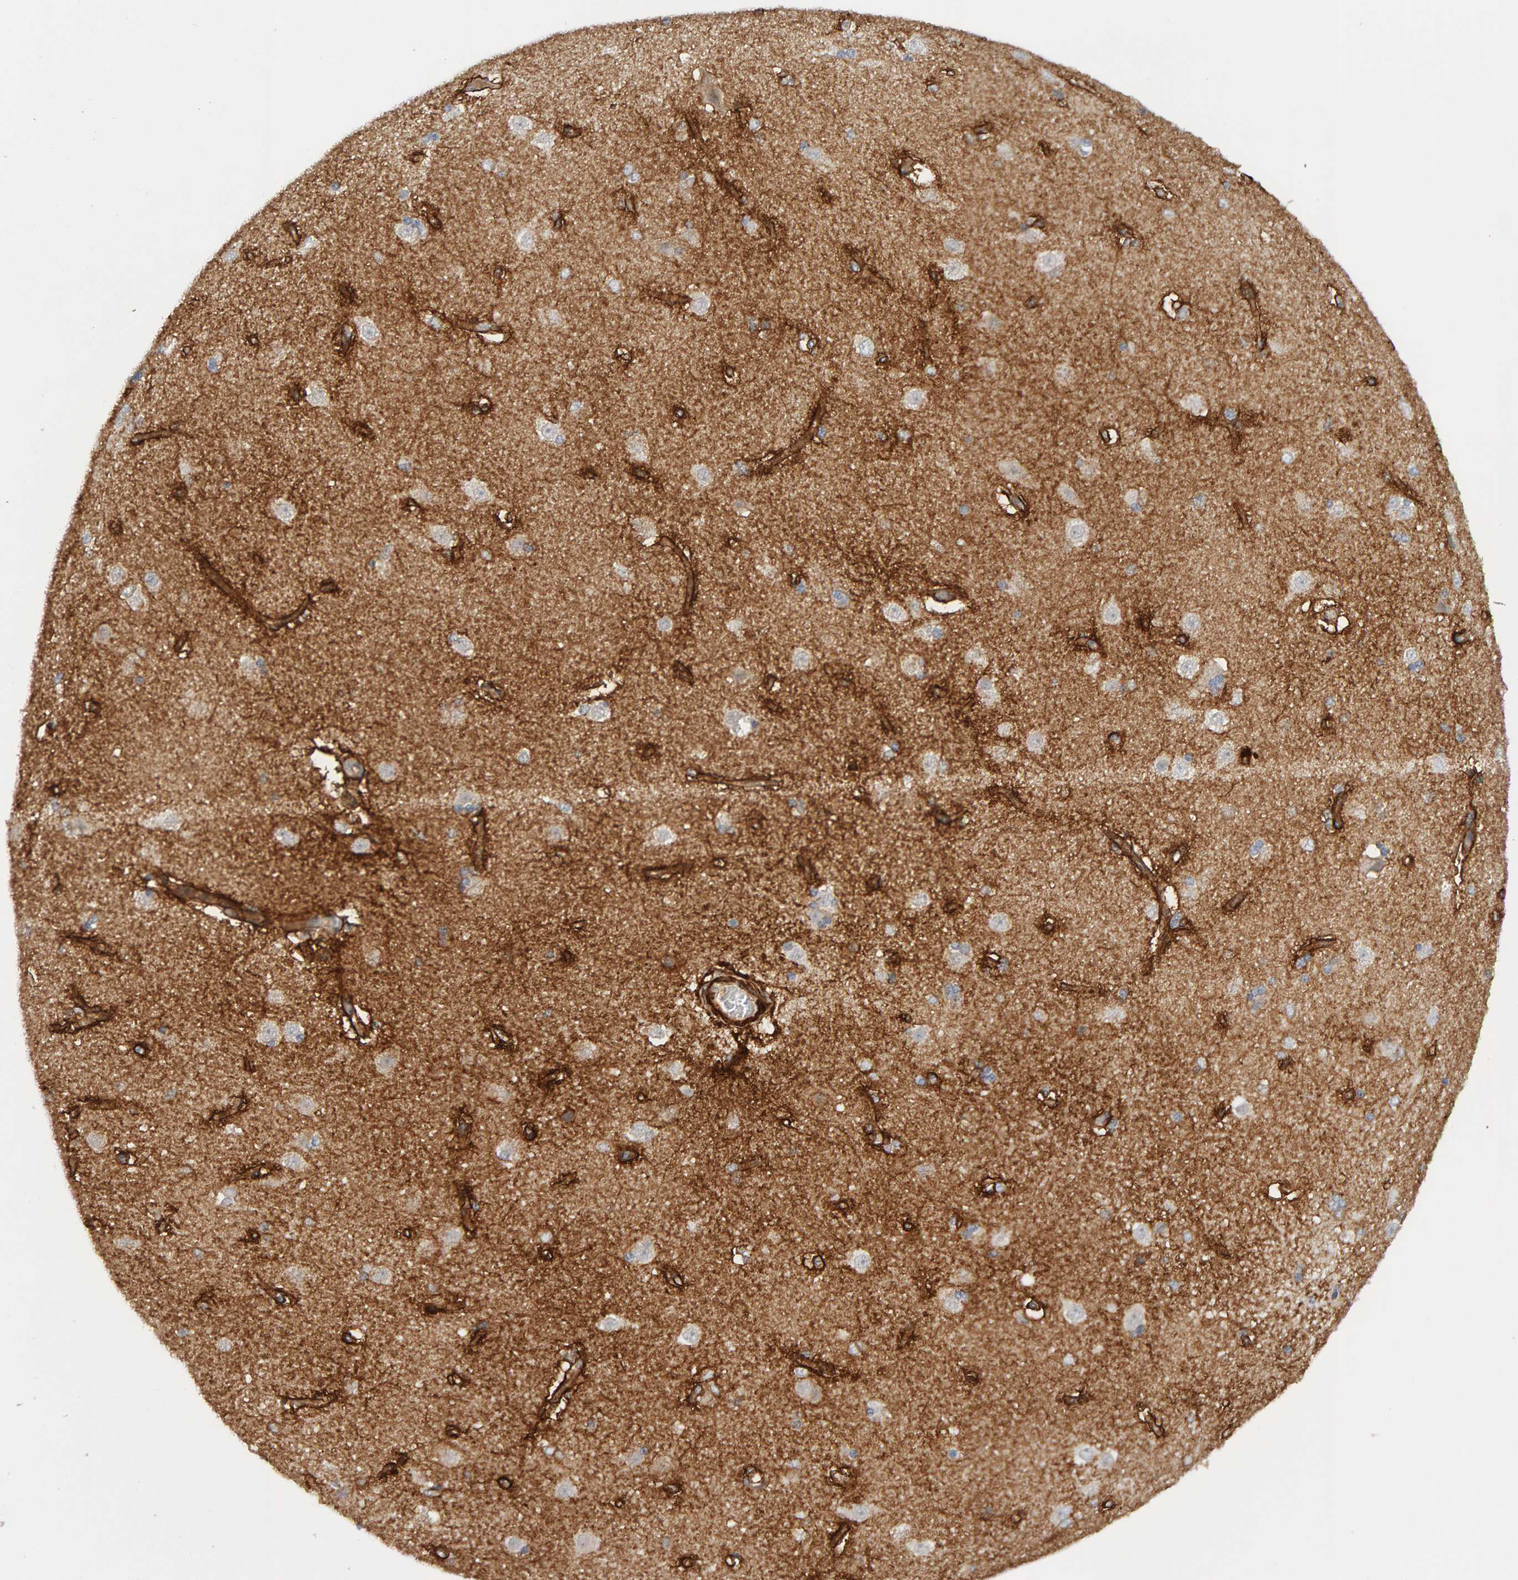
{"staining": {"intensity": "strong", "quantity": "<25%", "location": "cytoplasmic/membranous"}, "tissue": "caudate", "cell_type": "Glial cells", "image_type": "normal", "snomed": [{"axis": "morphology", "description": "Normal tissue, NOS"}, {"axis": "topography", "description": "Lateral ventricle wall"}], "caption": "Strong cytoplasmic/membranous expression is identified in approximately <25% of glial cells in benign caudate.", "gene": "NUDCD1", "patient": {"sex": "female", "age": 19}}